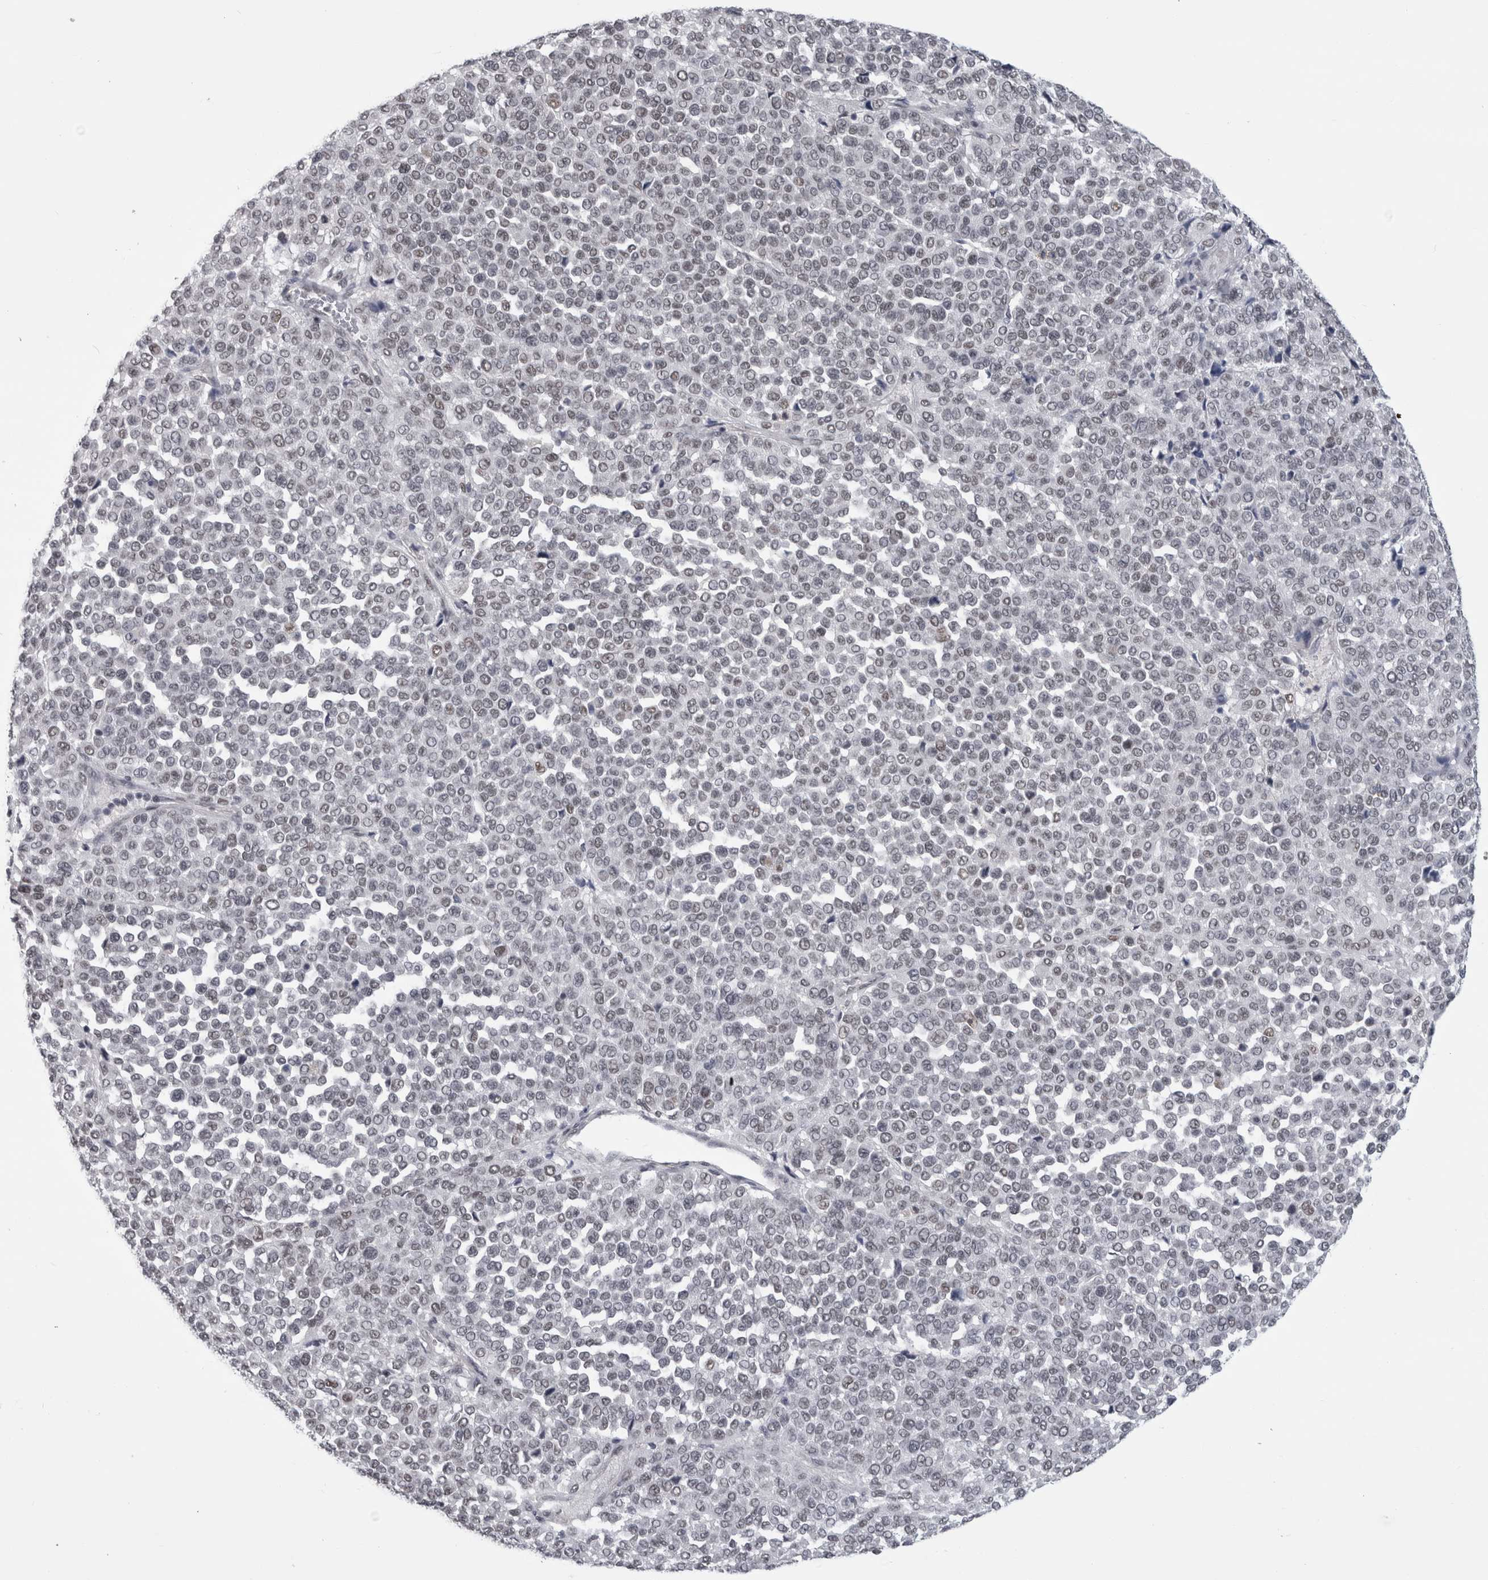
{"staining": {"intensity": "weak", "quantity": "<25%", "location": "nuclear"}, "tissue": "melanoma", "cell_type": "Tumor cells", "image_type": "cancer", "snomed": [{"axis": "morphology", "description": "Malignant melanoma, Metastatic site"}, {"axis": "topography", "description": "Pancreas"}], "caption": "Photomicrograph shows no protein expression in tumor cells of malignant melanoma (metastatic site) tissue. (IHC, brightfield microscopy, high magnification).", "gene": "ARID4B", "patient": {"sex": "female", "age": 30}}